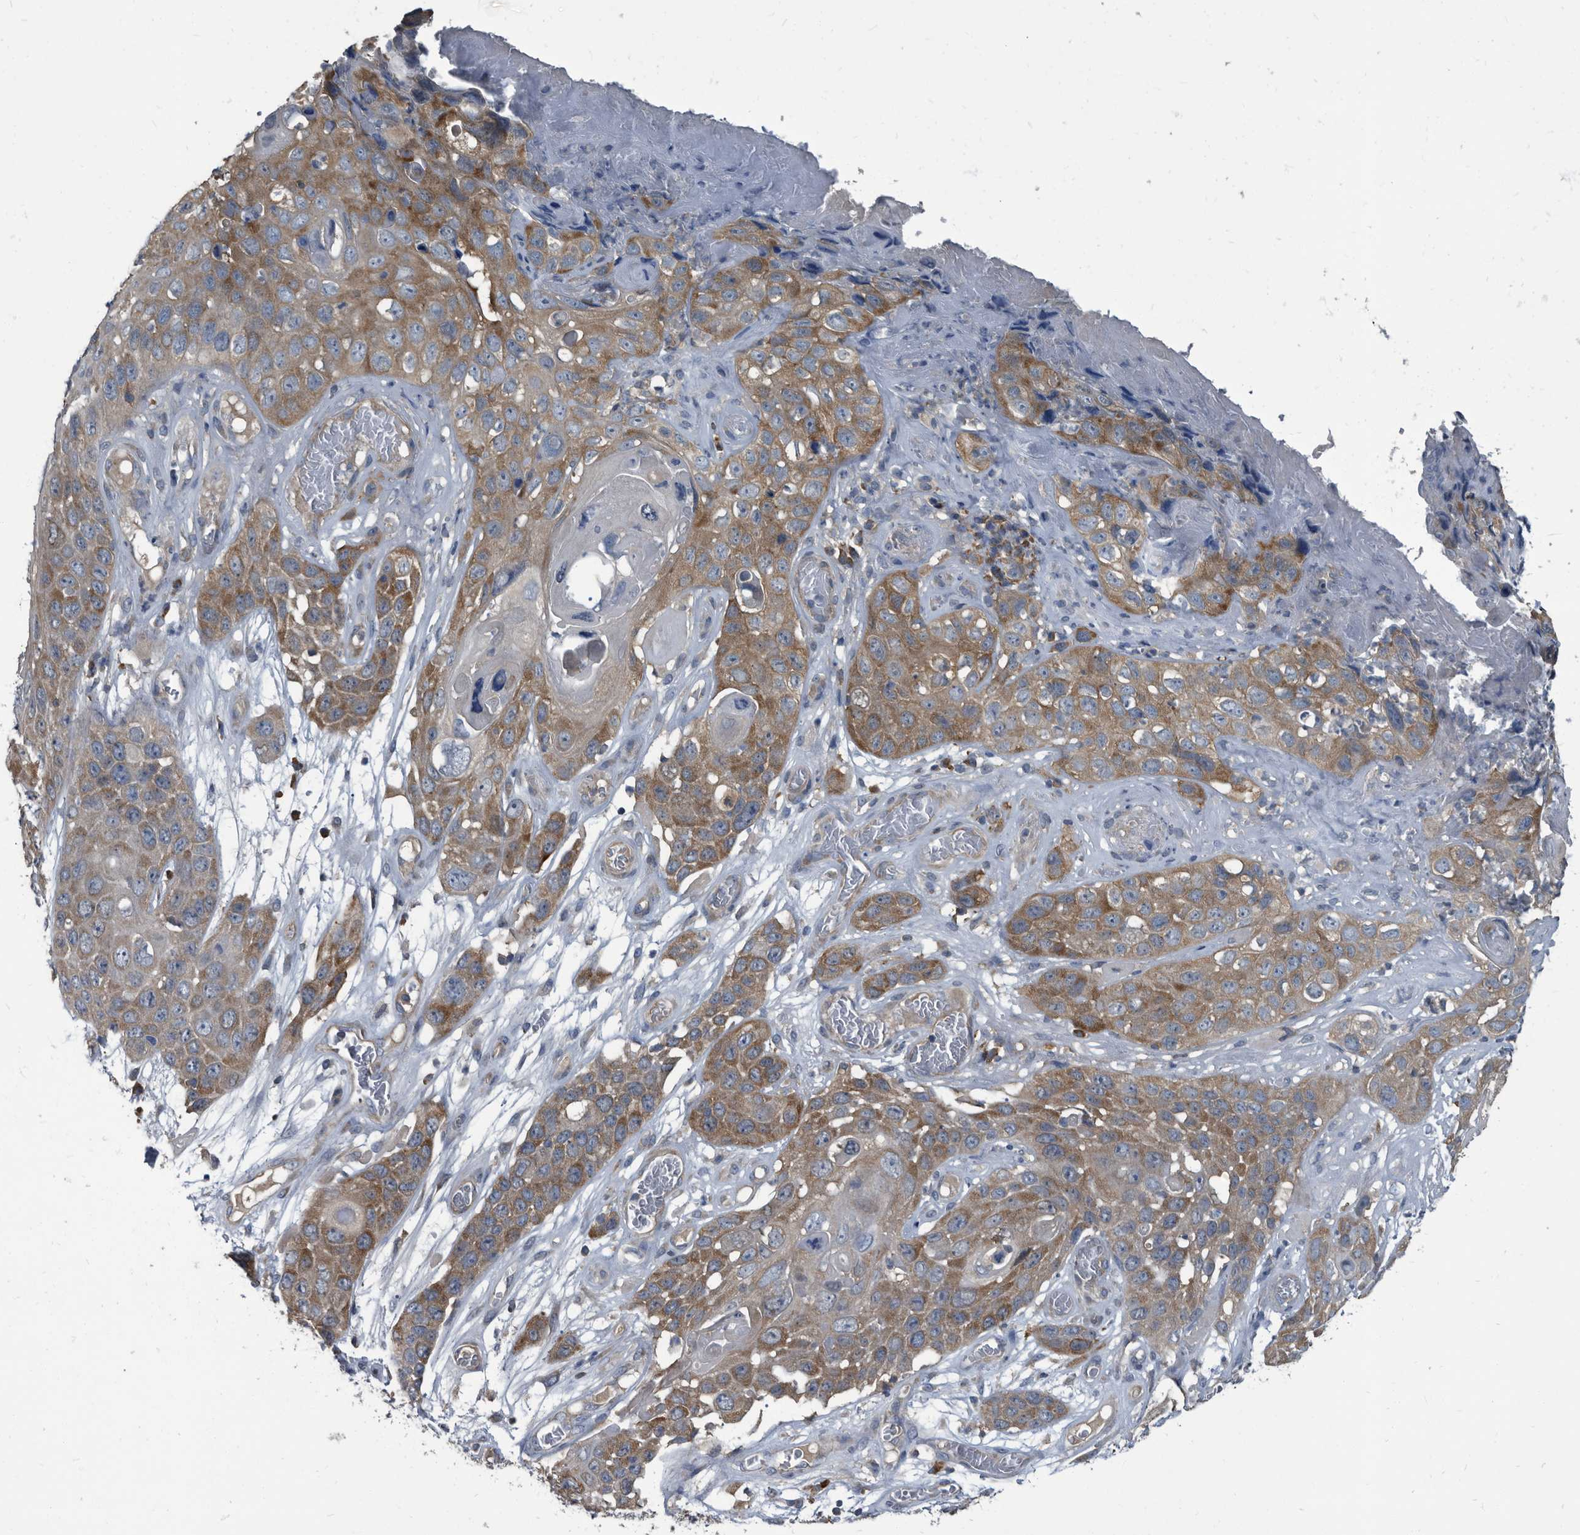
{"staining": {"intensity": "strong", "quantity": "25%-75%", "location": "cytoplasmic/membranous"}, "tissue": "skin cancer", "cell_type": "Tumor cells", "image_type": "cancer", "snomed": [{"axis": "morphology", "description": "Squamous cell carcinoma, NOS"}, {"axis": "topography", "description": "Skin"}], "caption": "This histopathology image exhibits skin cancer (squamous cell carcinoma) stained with immunohistochemistry to label a protein in brown. The cytoplasmic/membranous of tumor cells show strong positivity for the protein. Nuclei are counter-stained blue.", "gene": "CDV3", "patient": {"sex": "male", "age": 55}}